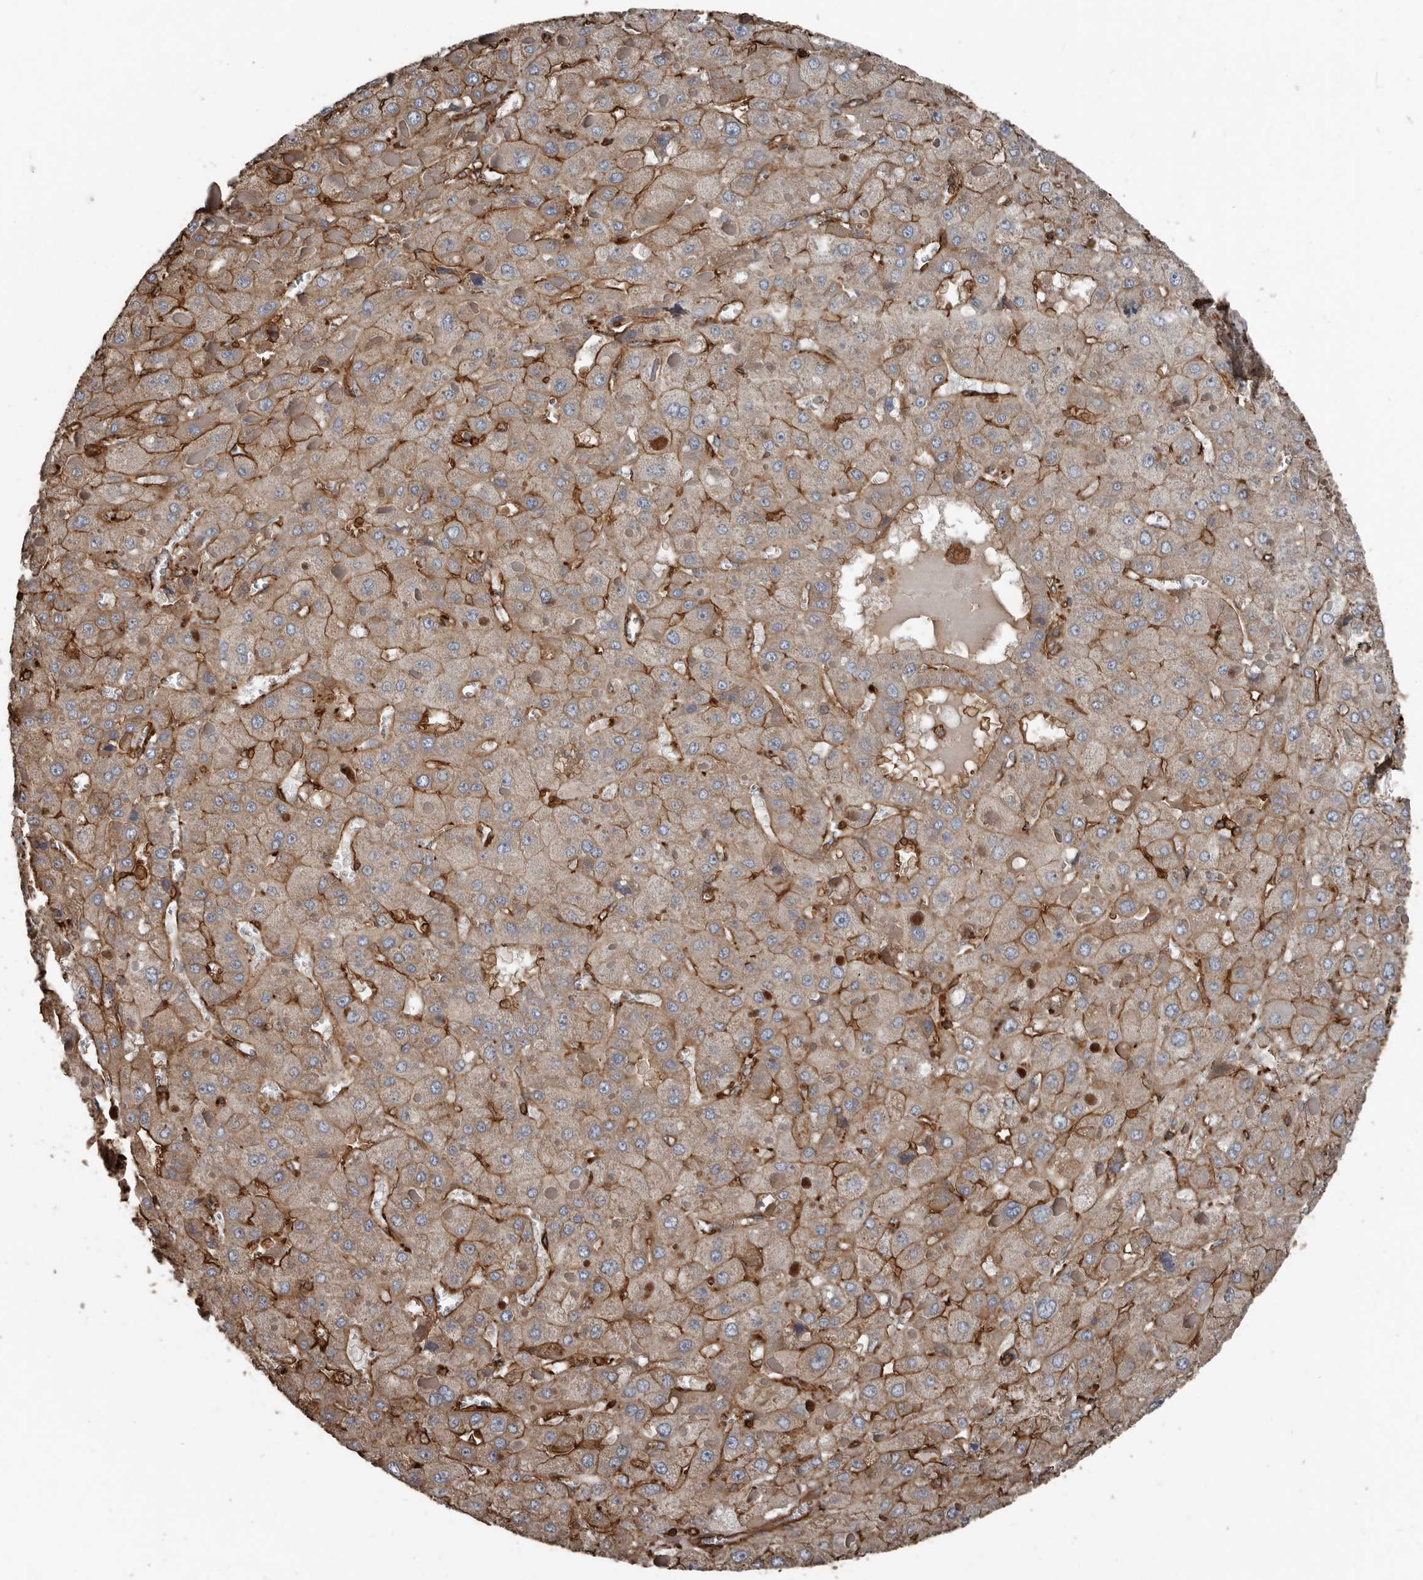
{"staining": {"intensity": "moderate", "quantity": "25%-75%", "location": "cytoplasmic/membranous"}, "tissue": "liver cancer", "cell_type": "Tumor cells", "image_type": "cancer", "snomed": [{"axis": "morphology", "description": "Carcinoma, Hepatocellular, NOS"}, {"axis": "topography", "description": "Liver"}], "caption": "This is a photomicrograph of IHC staining of liver hepatocellular carcinoma, which shows moderate expression in the cytoplasmic/membranous of tumor cells.", "gene": "DENND6B", "patient": {"sex": "female", "age": 73}}